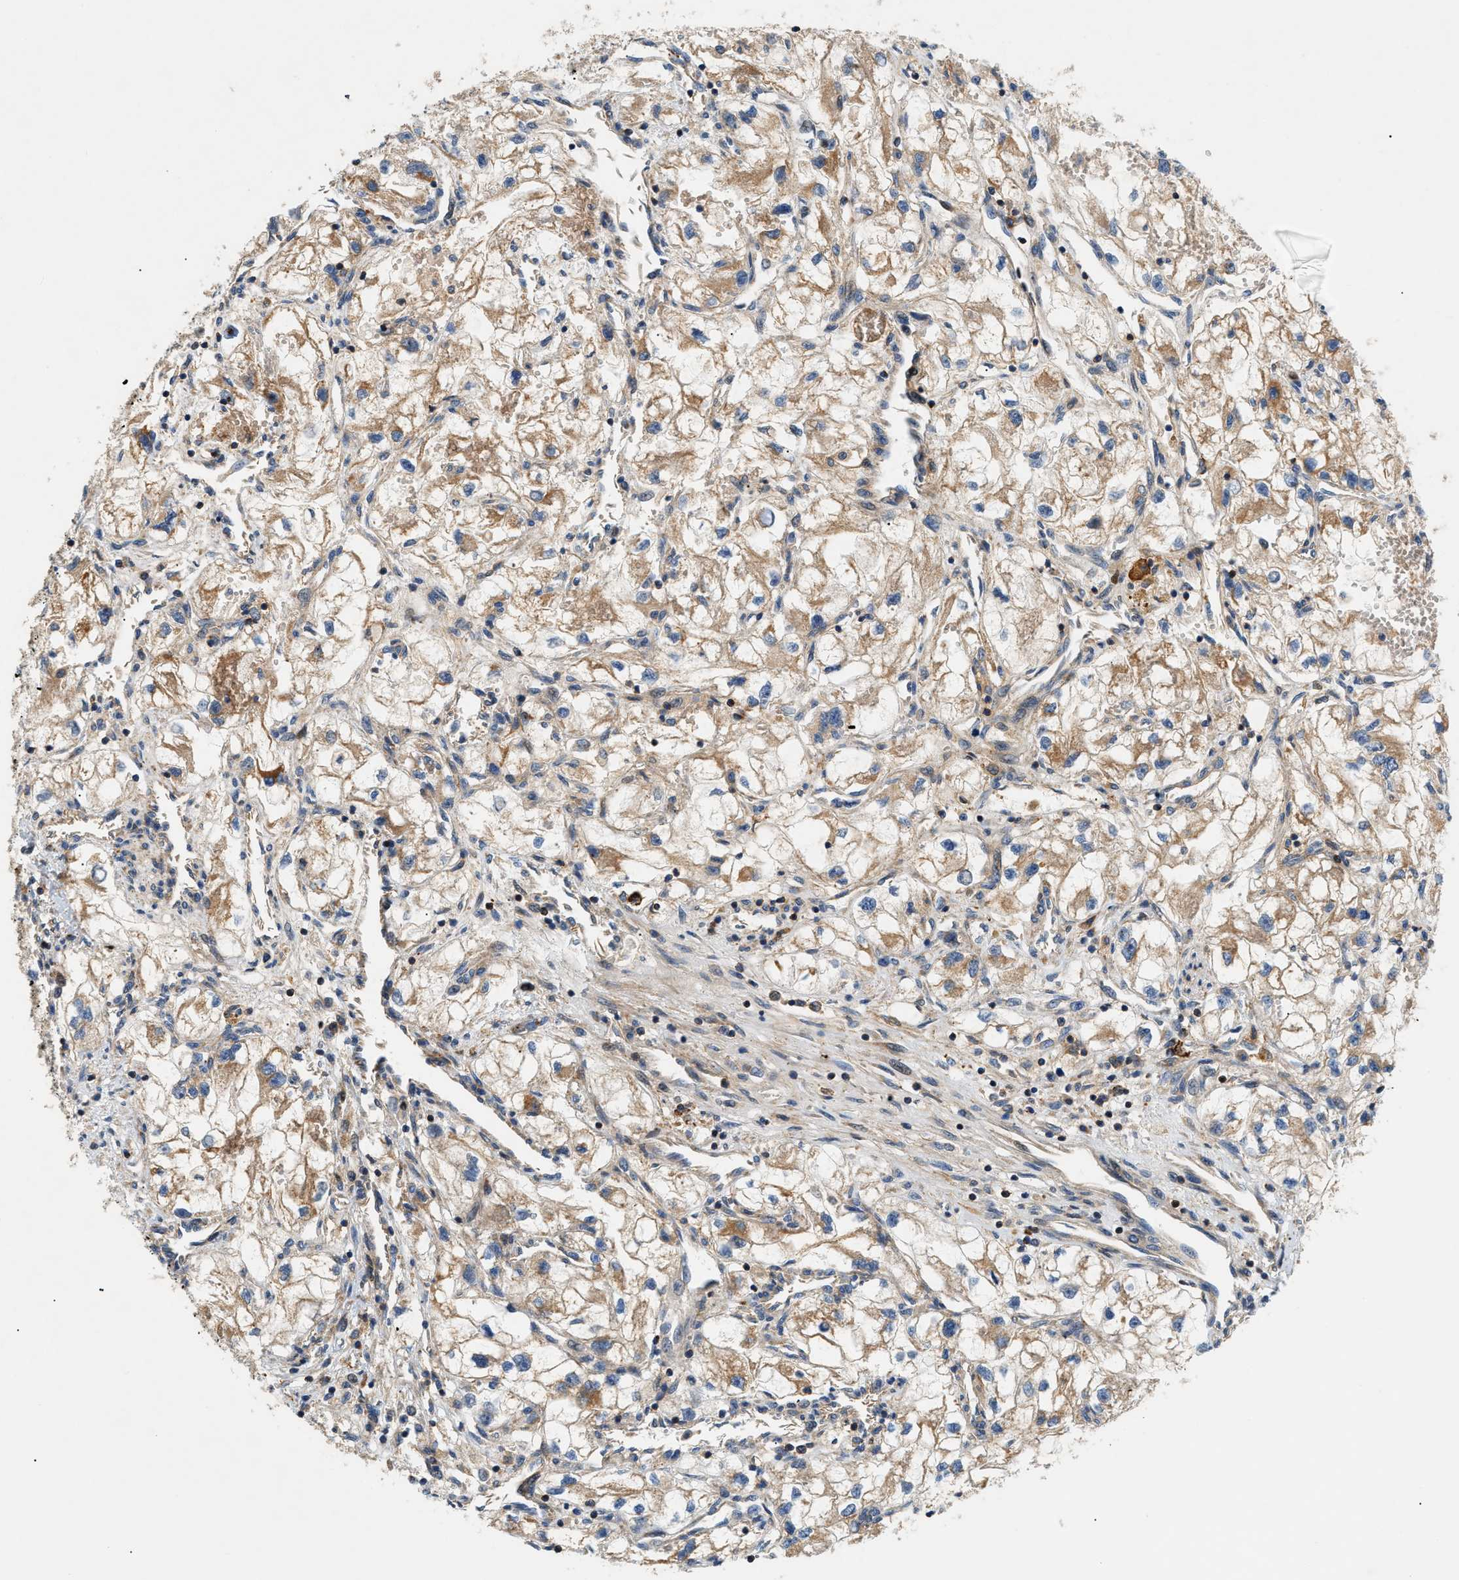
{"staining": {"intensity": "moderate", "quantity": ">75%", "location": "cytoplasmic/membranous"}, "tissue": "renal cancer", "cell_type": "Tumor cells", "image_type": "cancer", "snomed": [{"axis": "morphology", "description": "Adenocarcinoma, NOS"}, {"axis": "topography", "description": "Kidney"}], "caption": "Protein staining displays moderate cytoplasmic/membranous positivity in about >75% of tumor cells in renal cancer. (DAB = brown stain, brightfield microscopy at high magnification).", "gene": "DHODH", "patient": {"sex": "female", "age": 70}}